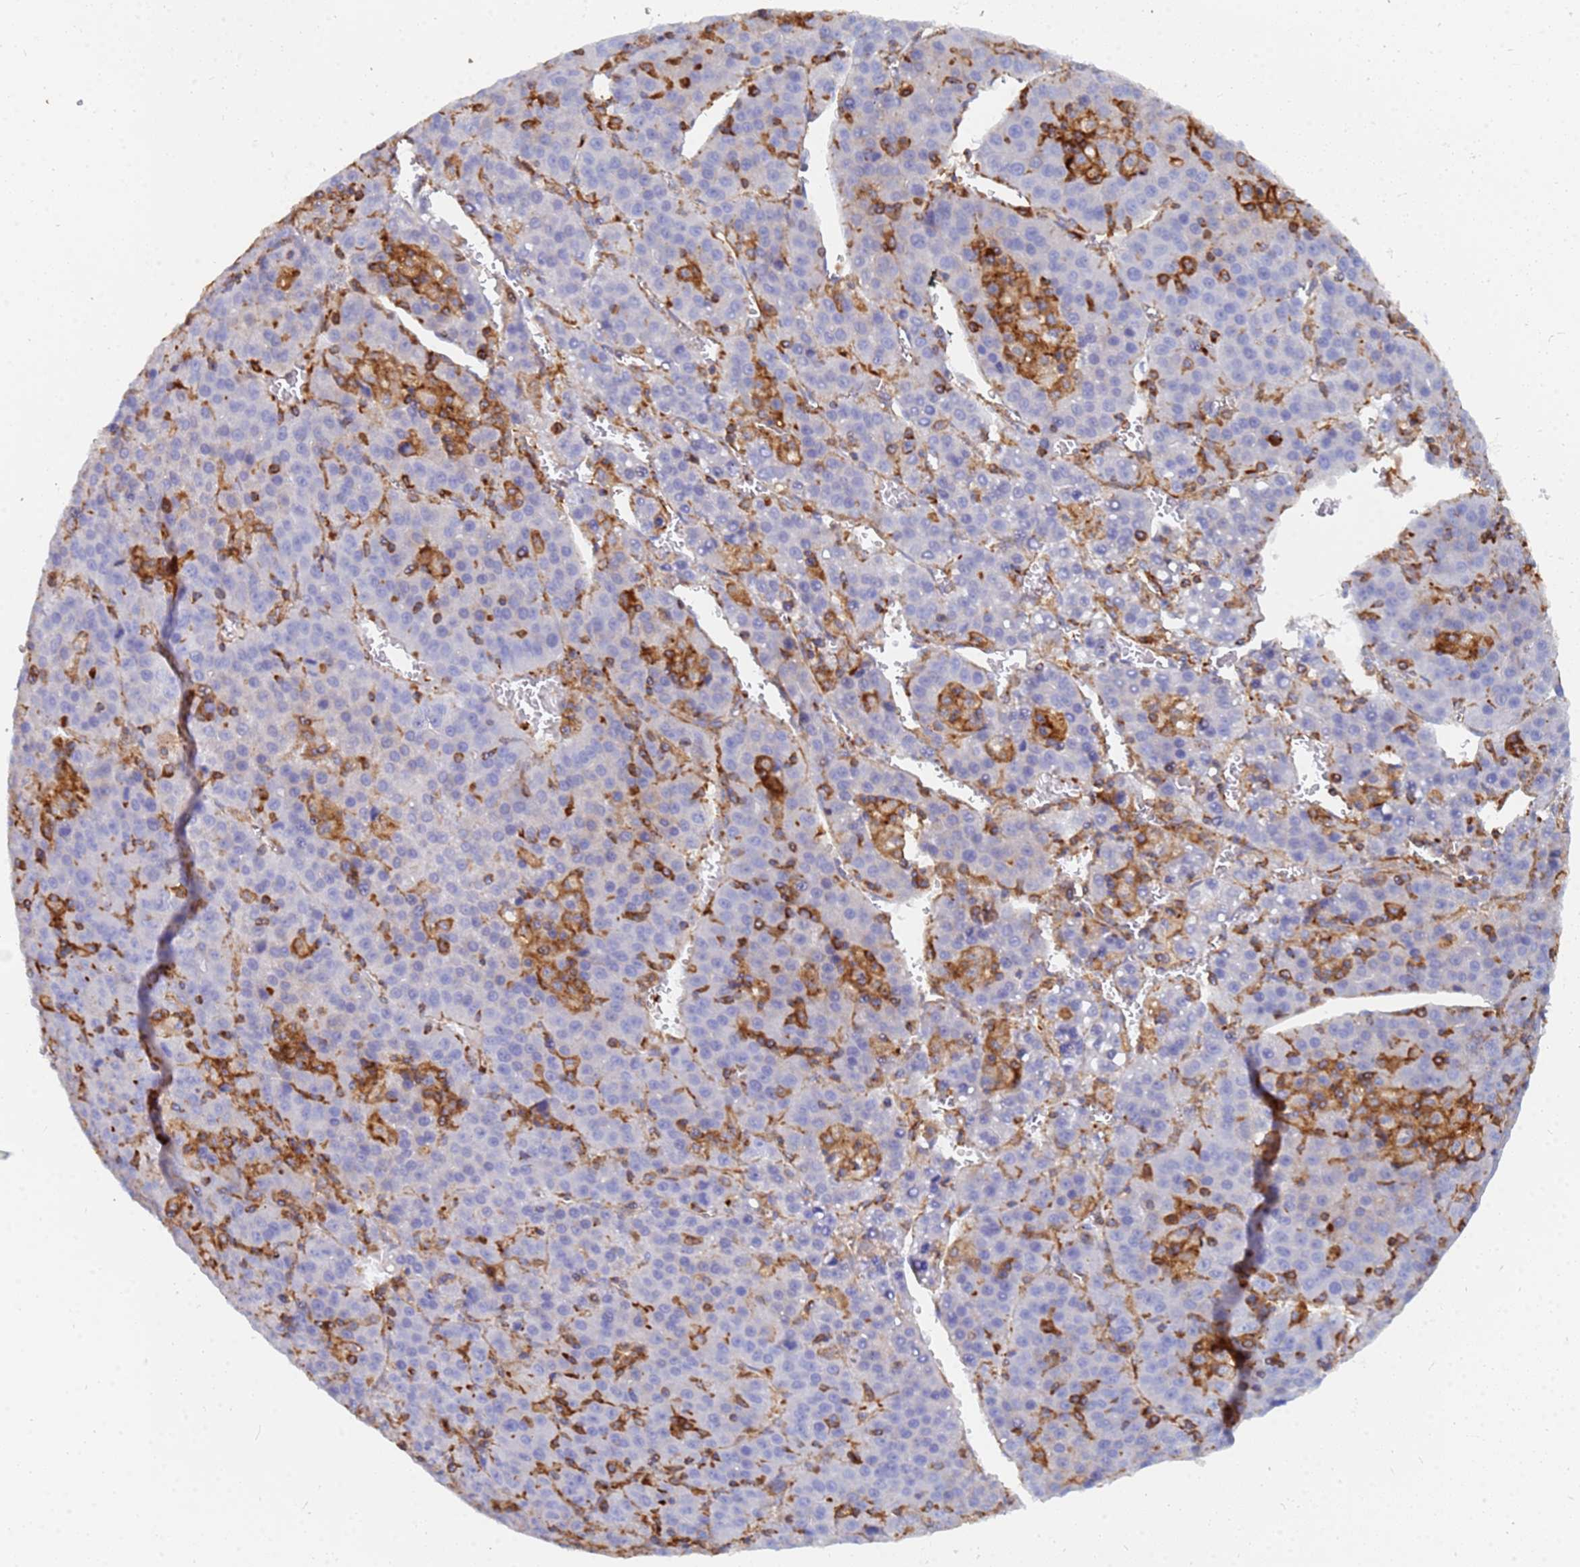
{"staining": {"intensity": "negative", "quantity": "none", "location": "none"}, "tissue": "liver cancer", "cell_type": "Tumor cells", "image_type": "cancer", "snomed": [{"axis": "morphology", "description": "Carcinoma, Hepatocellular, NOS"}, {"axis": "topography", "description": "Liver"}], "caption": "This is a image of immunohistochemistry staining of liver hepatocellular carcinoma, which shows no positivity in tumor cells.", "gene": "GPR42", "patient": {"sex": "female", "age": 53}}